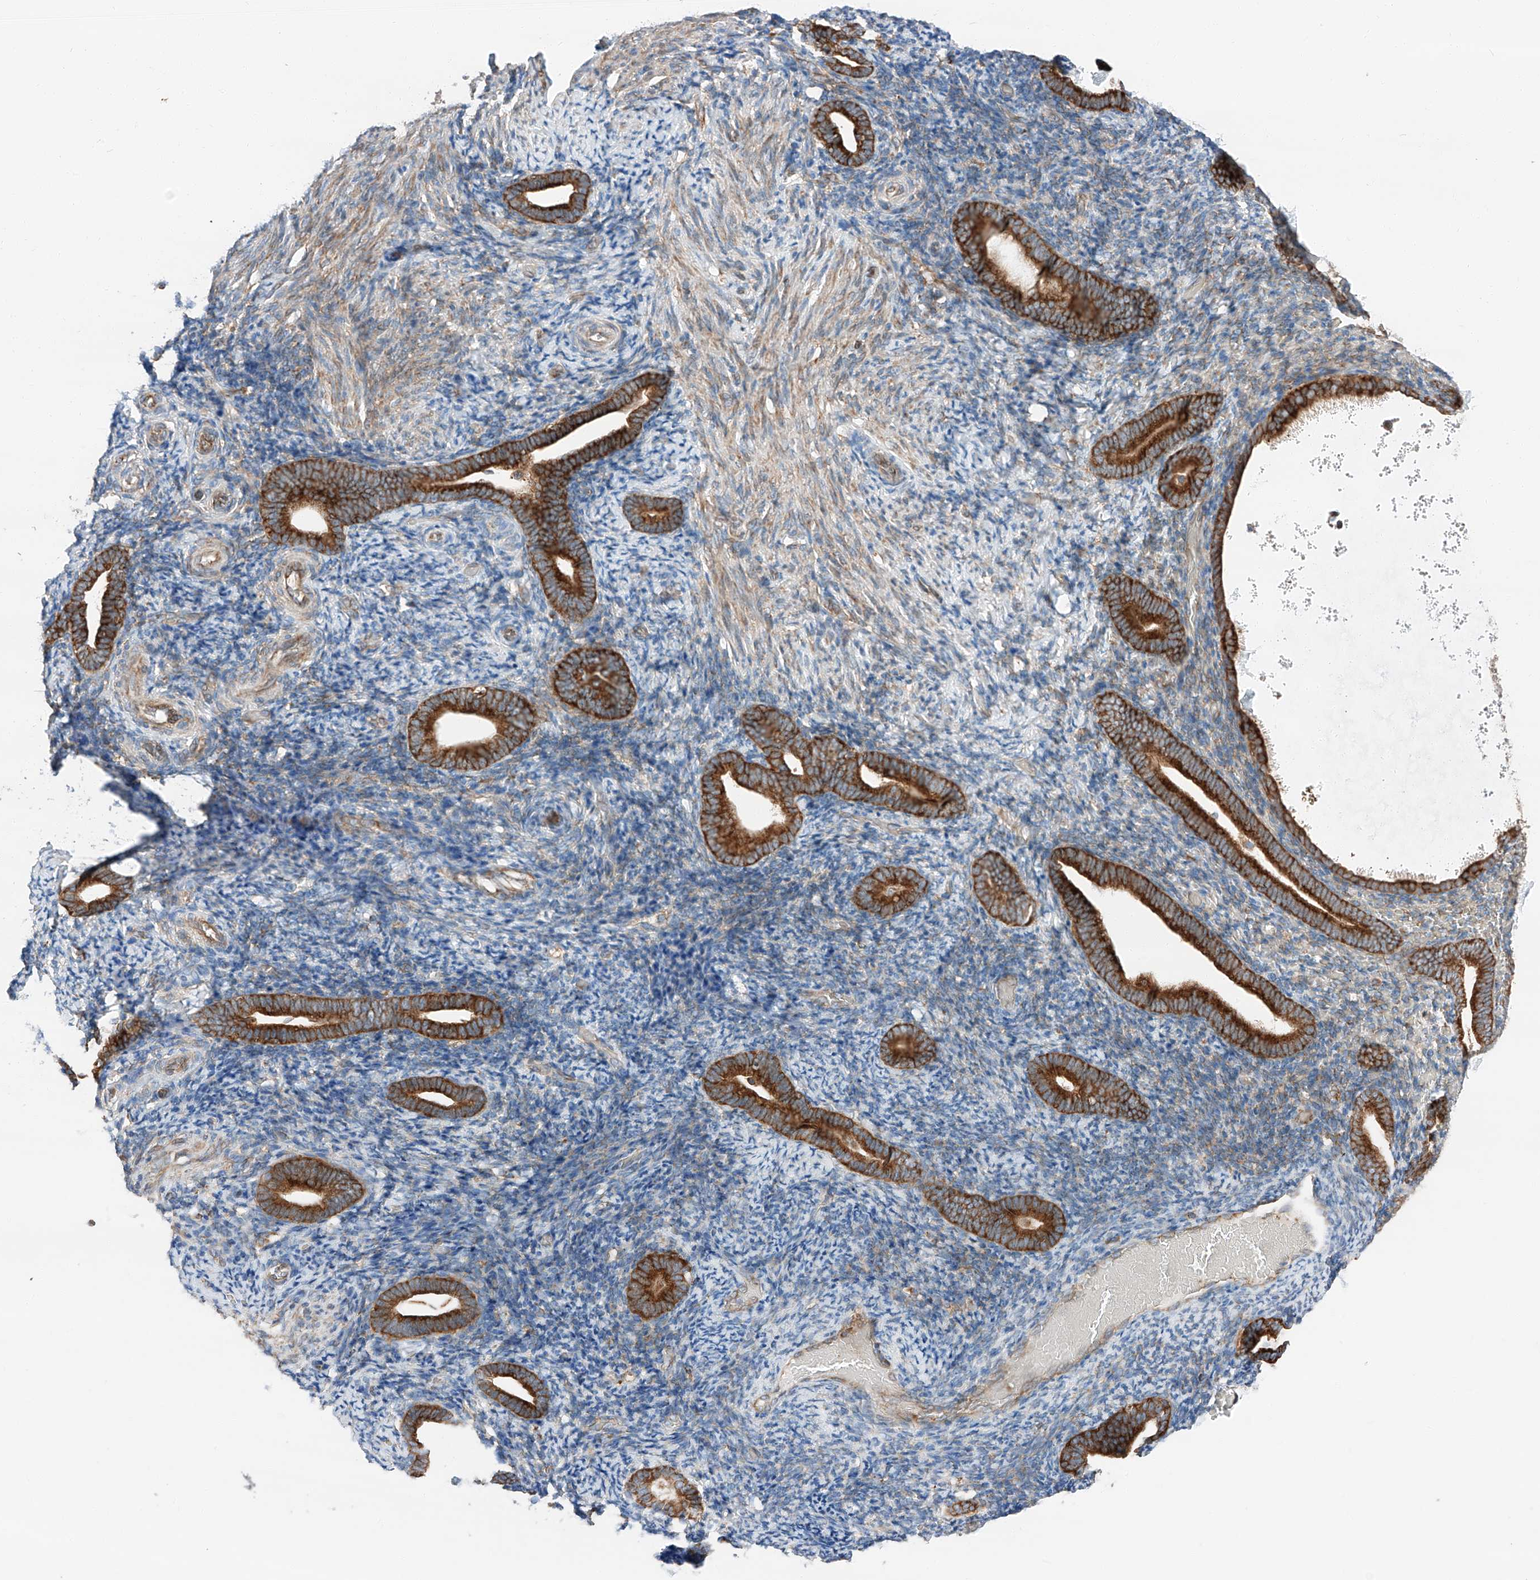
{"staining": {"intensity": "moderate", "quantity": "25%-75%", "location": "cytoplasmic/membranous"}, "tissue": "endometrium", "cell_type": "Cells in endometrial stroma", "image_type": "normal", "snomed": [{"axis": "morphology", "description": "Normal tissue, NOS"}, {"axis": "topography", "description": "Endometrium"}], "caption": "Immunohistochemistry micrograph of normal endometrium: endometrium stained using immunohistochemistry exhibits medium levels of moderate protein expression localized specifically in the cytoplasmic/membranous of cells in endometrial stroma, appearing as a cytoplasmic/membranous brown color.", "gene": "ZC3H15", "patient": {"sex": "female", "age": 51}}